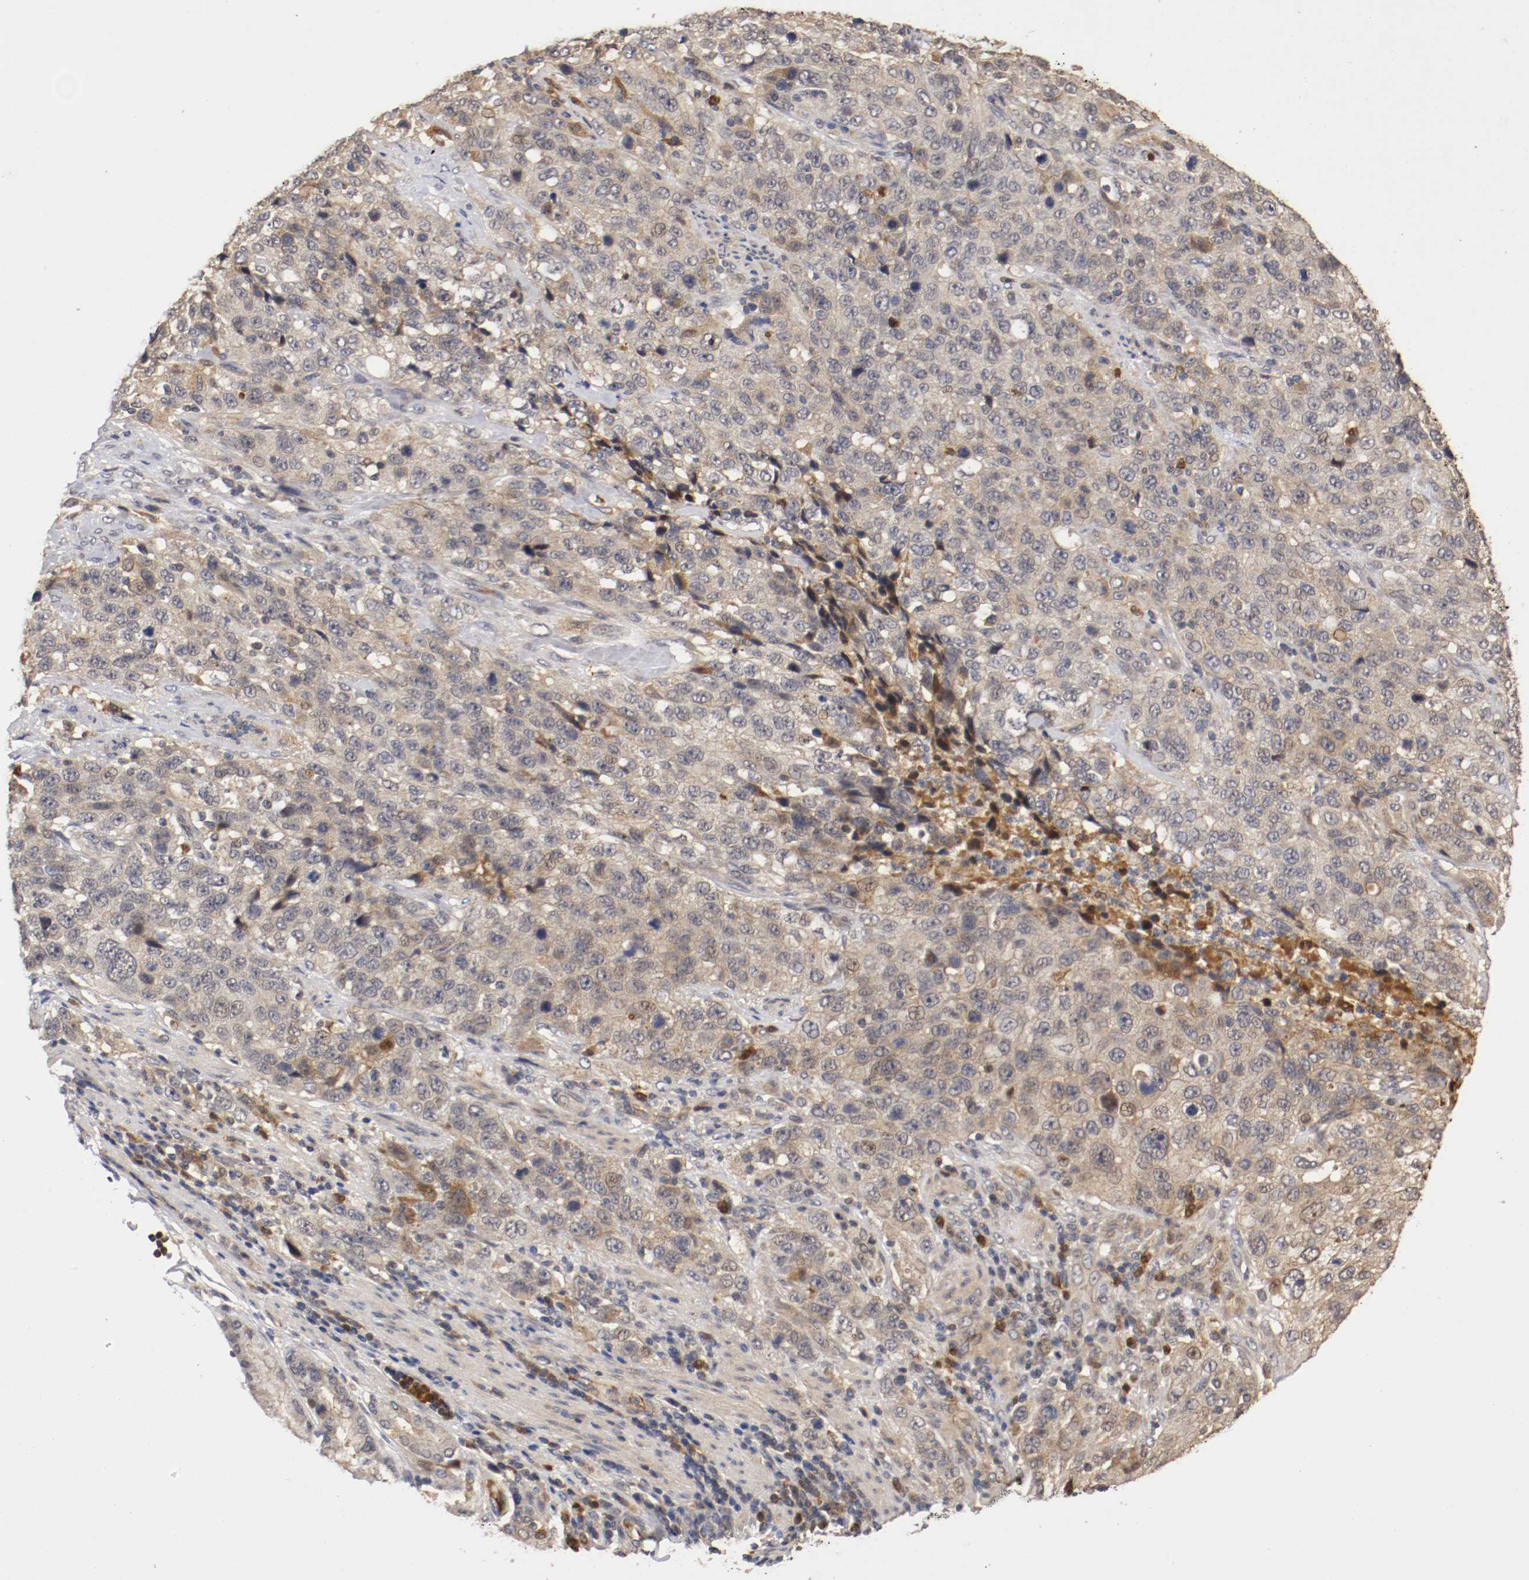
{"staining": {"intensity": "weak", "quantity": "25%-75%", "location": "cytoplasmic/membranous"}, "tissue": "stomach cancer", "cell_type": "Tumor cells", "image_type": "cancer", "snomed": [{"axis": "morphology", "description": "Normal tissue, NOS"}, {"axis": "morphology", "description": "Adenocarcinoma, NOS"}, {"axis": "topography", "description": "Stomach"}], "caption": "Protein staining of stomach cancer tissue exhibits weak cytoplasmic/membranous staining in approximately 25%-75% of tumor cells. The protein of interest is stained brown, and the nuclei are stained in blue (DAB IHC with brightfield microscopy, high magnification).", "gene": "TNFRSF1B", "patient": {"sex": "male", "age": 48}}